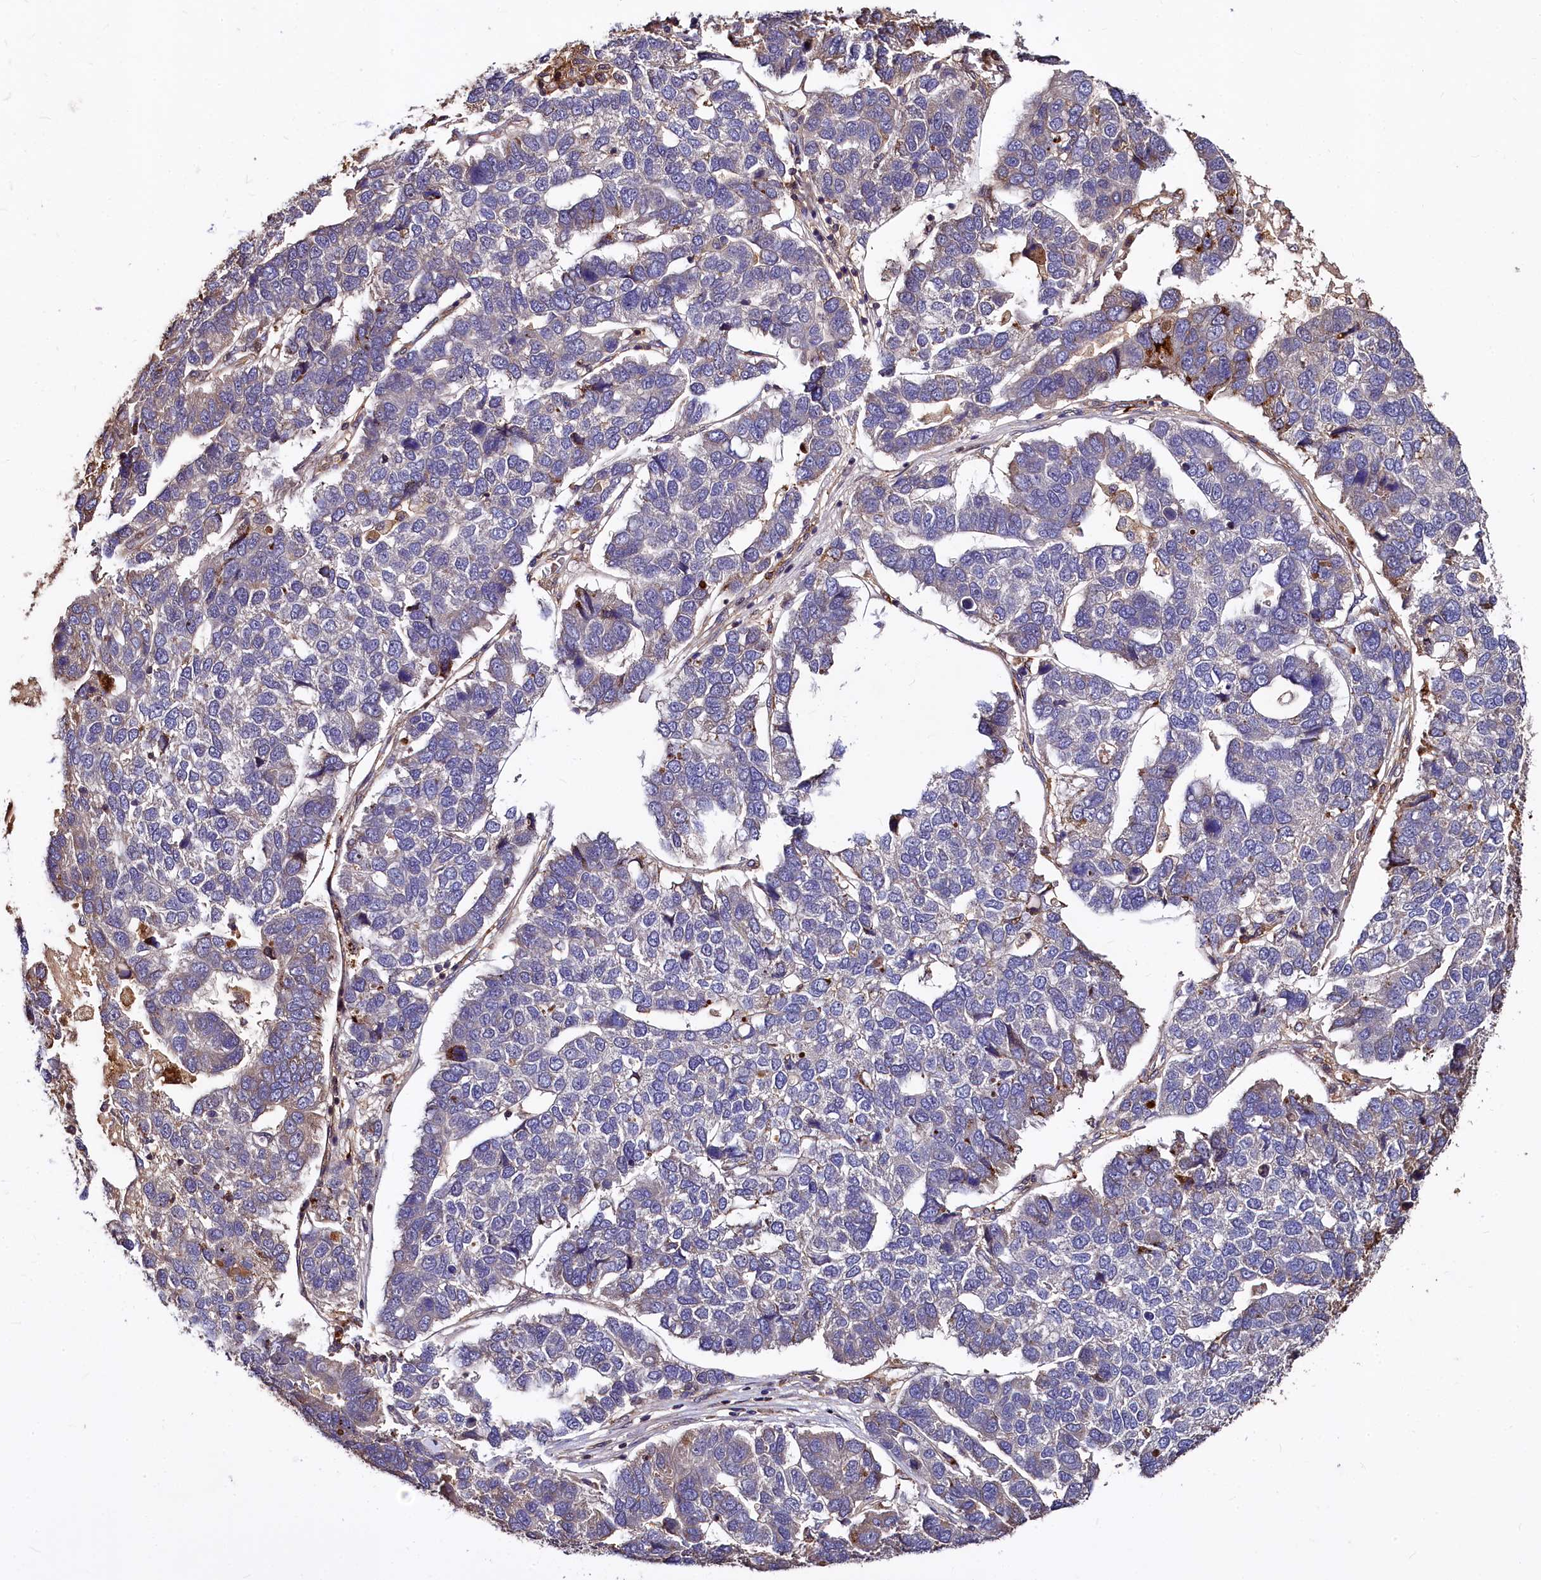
{"staining": {"intensity": "weak", "quantity": "<25%", "location": "cytoplasmic/membranous"}, "tissue": "pancreatic cancer", "cell_type": "Tumor cells", "image_type": "cancer", "snomed": [{"axis": "morphology", "description": "Adenocarcinoma, NOS"}, {"axis": "topography", "description": "Pancreas"}], "caption": "Tumor cells are negative for protein expression in human adenocarcinoma (pancreatic).", "gene": "ATG101", "patient": {"sex": "female", "age": 61}}